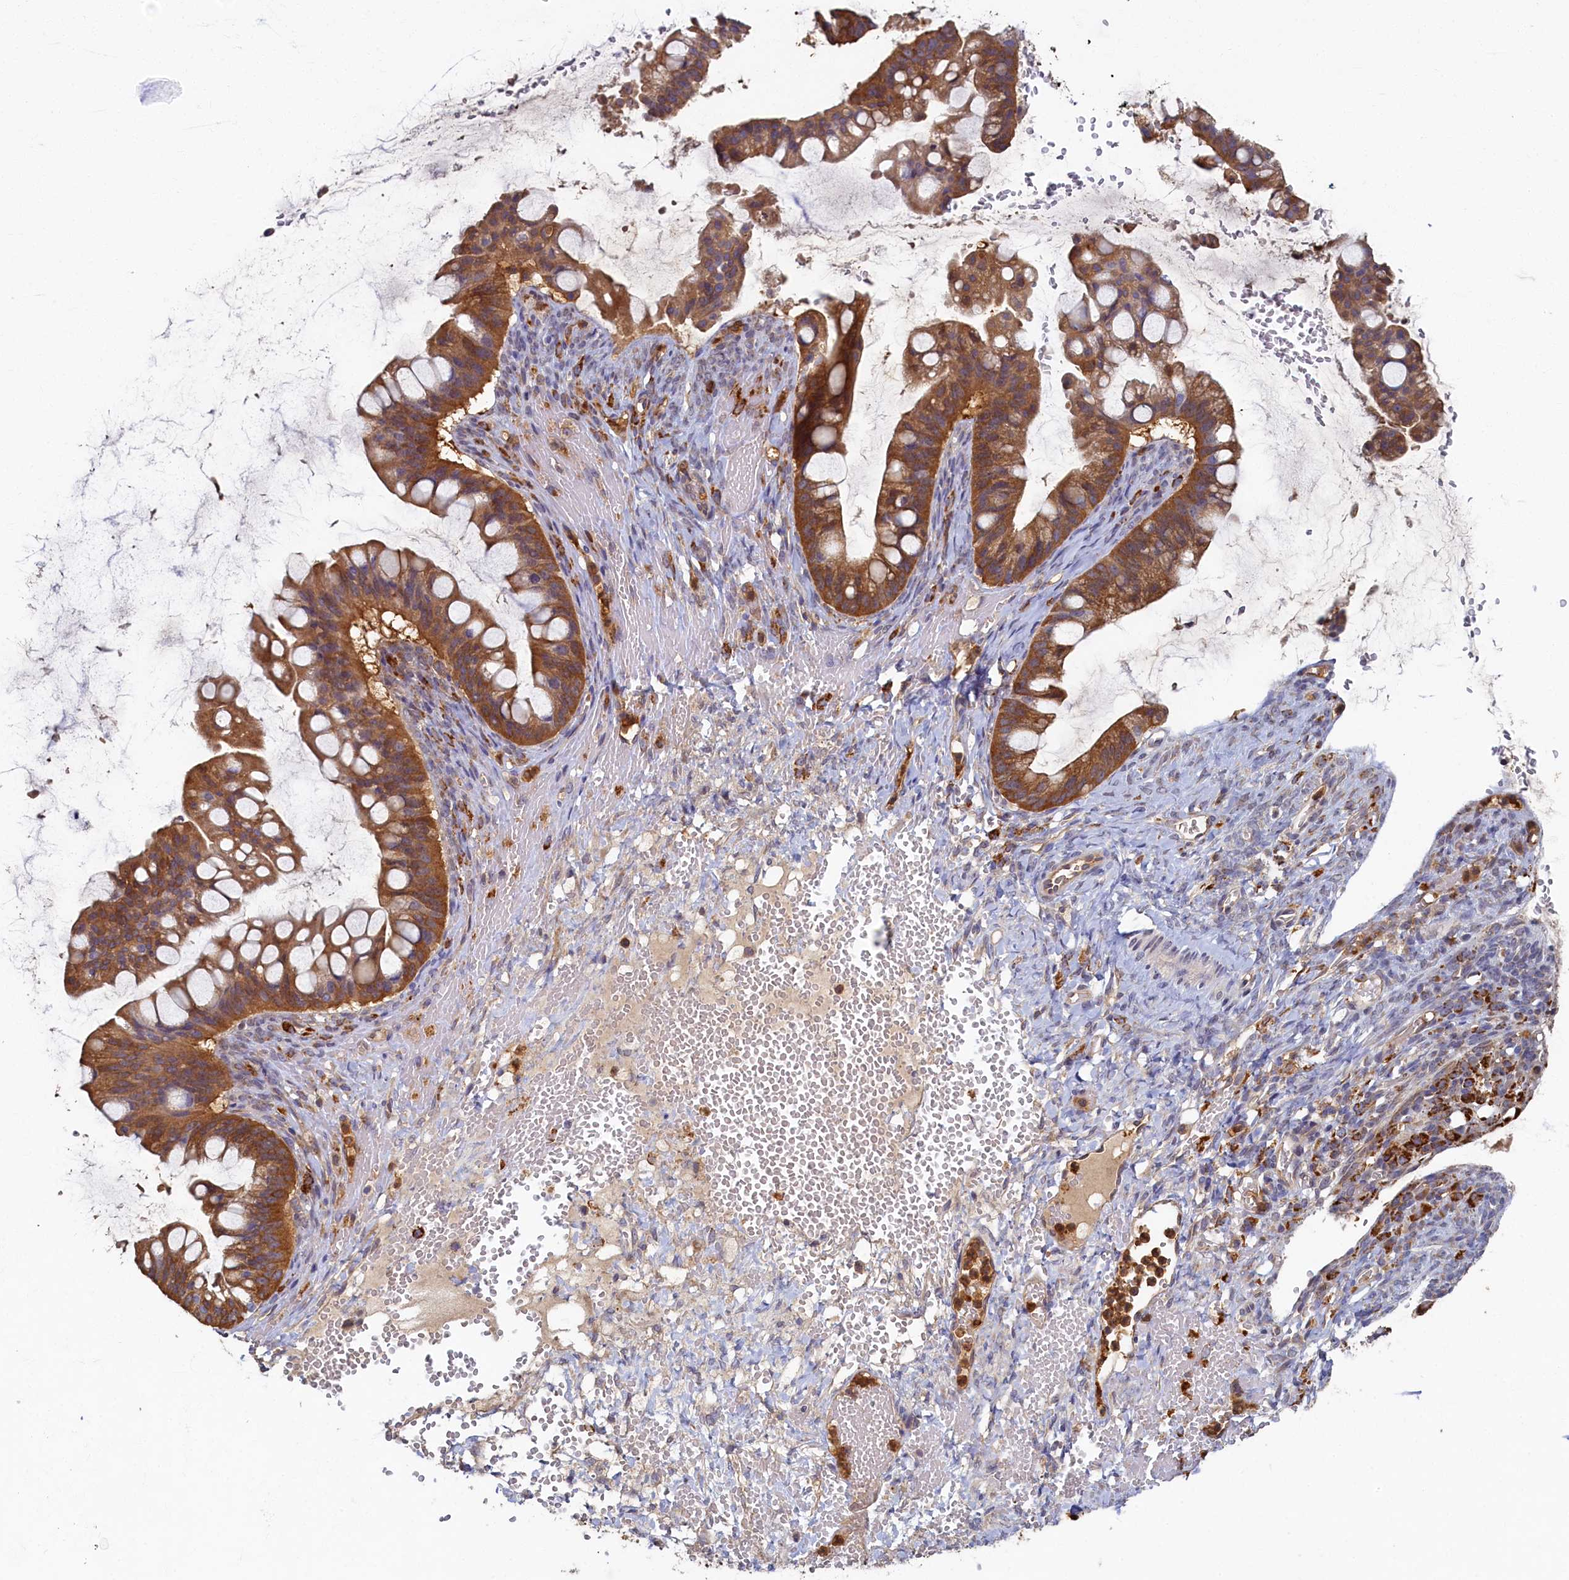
{"staining": {"intensity": "moderate", "quantity": ">75%", "location": "cytoplasmic/membranous"}, "tissue": "ovarian cancer", "cell_type": "Tumor cells", "image_type": "cancer", "snomed": [{"axis": "morphology", "description": "Cystadenocarcinoma, mucinous, NOS"}, {"axis": "topography", "description": "Ovary"}], "caption": "Ovarian cancer (mucinous cystadenocarcinoma) stained for a protein (brown) exhibits moderate cytoplasmic/membranous positive expression in about >75% of tumor cells.", "gene": "TIMM8B", "patient": {"sex": "female", "age": 73}}